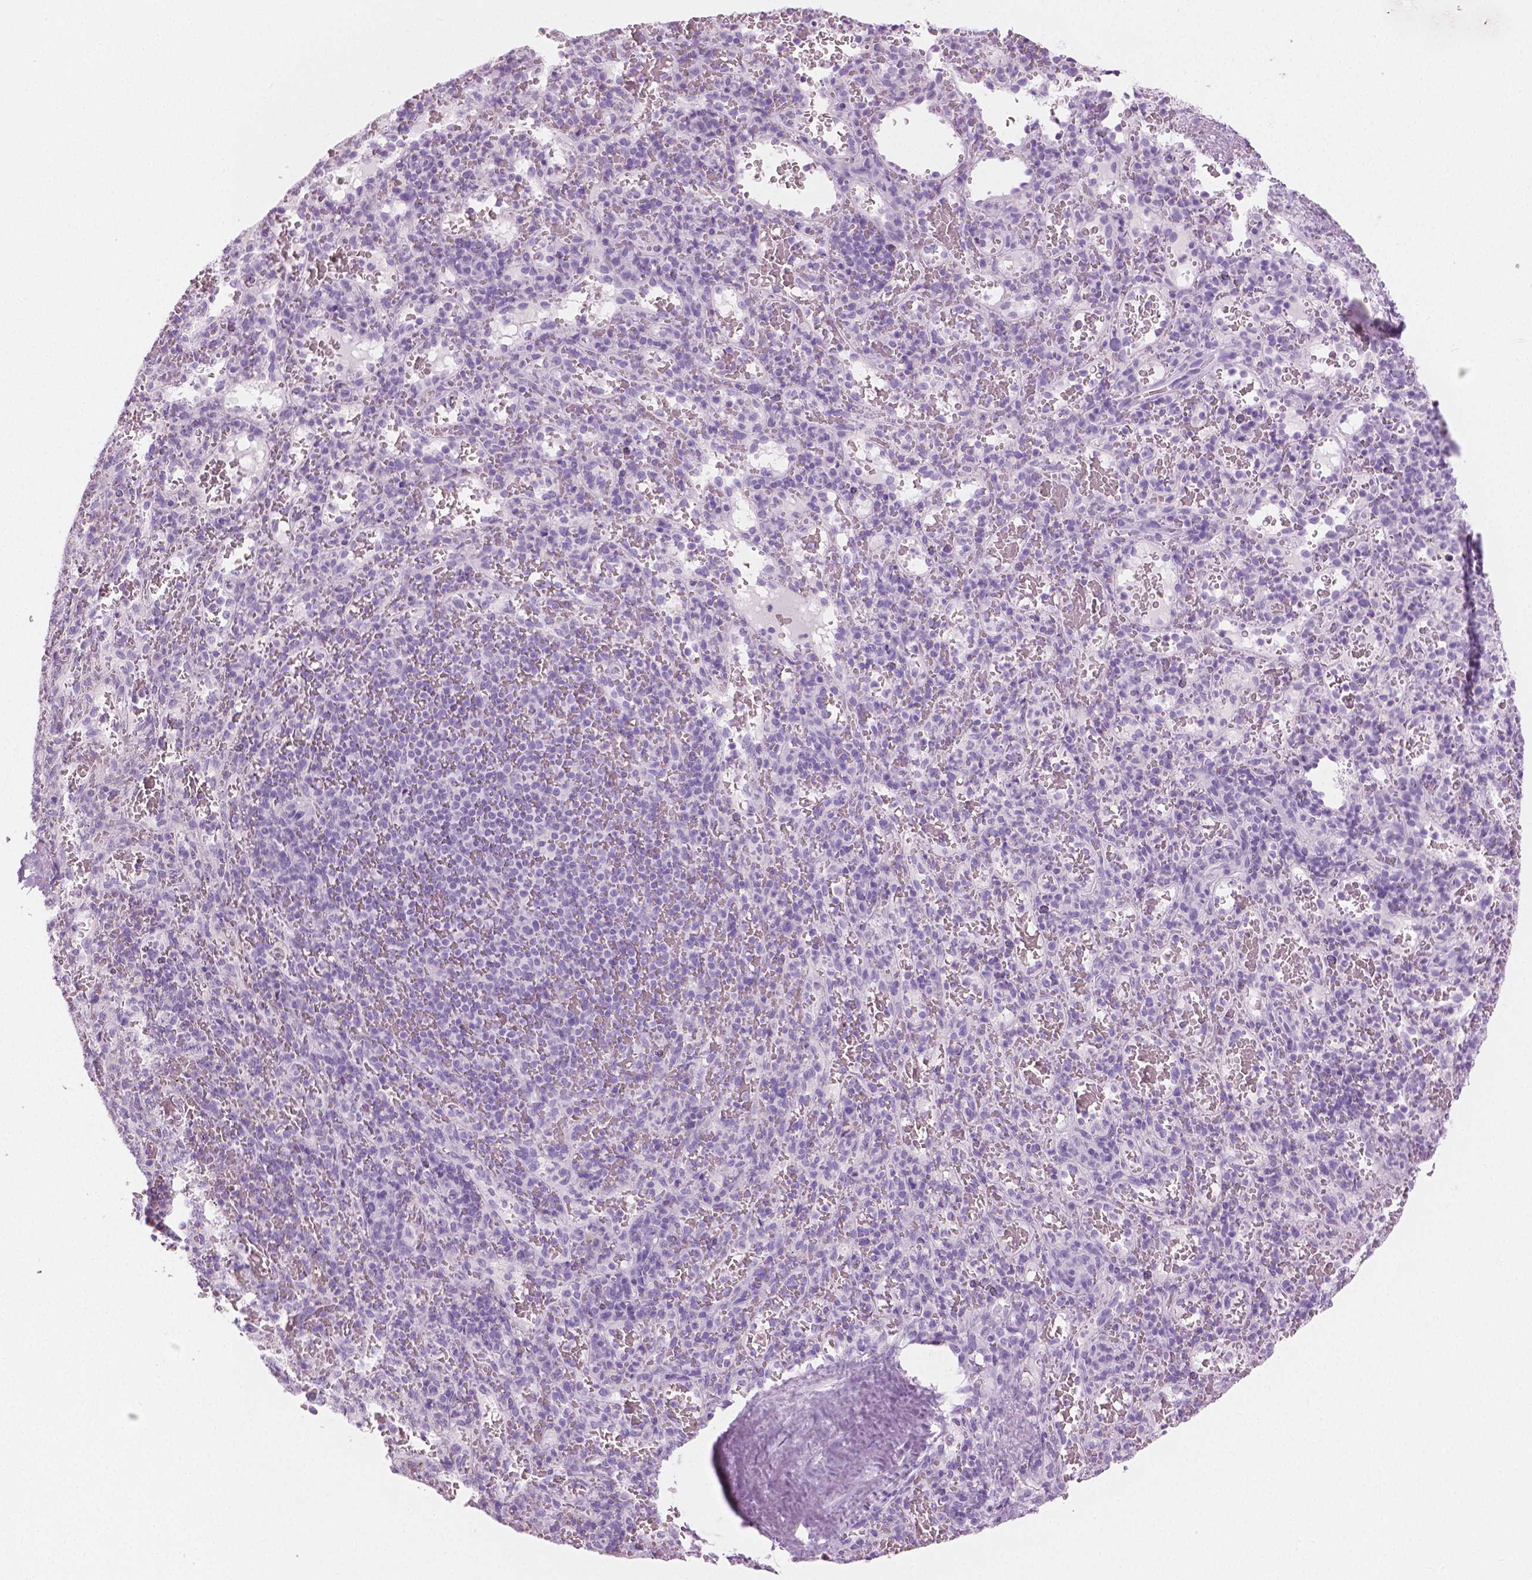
{"staining": {"intensity": "negative", "quantity": "none", "location": "none"}, "tissue": "spleen", "cell_type": "Cells in red pulp", "image_type": "normal", "snomed": [{"axis": "morphology", "description": "Normal tissue, NOS"}, {"axis": "topography", "description": "Spleen"}], "caption": "Image shows no significant protein positivity in cells in red pulp of unremarkable spleen. (Stains: DAB (3,3'-diaminobenzidine) immunohistochemistry with hematoxylin counter stain, Microscopy: brightfield microscopy at high magnification).", "gene": "PLIN4", "patient": {"sex": "male", "age": 57}}